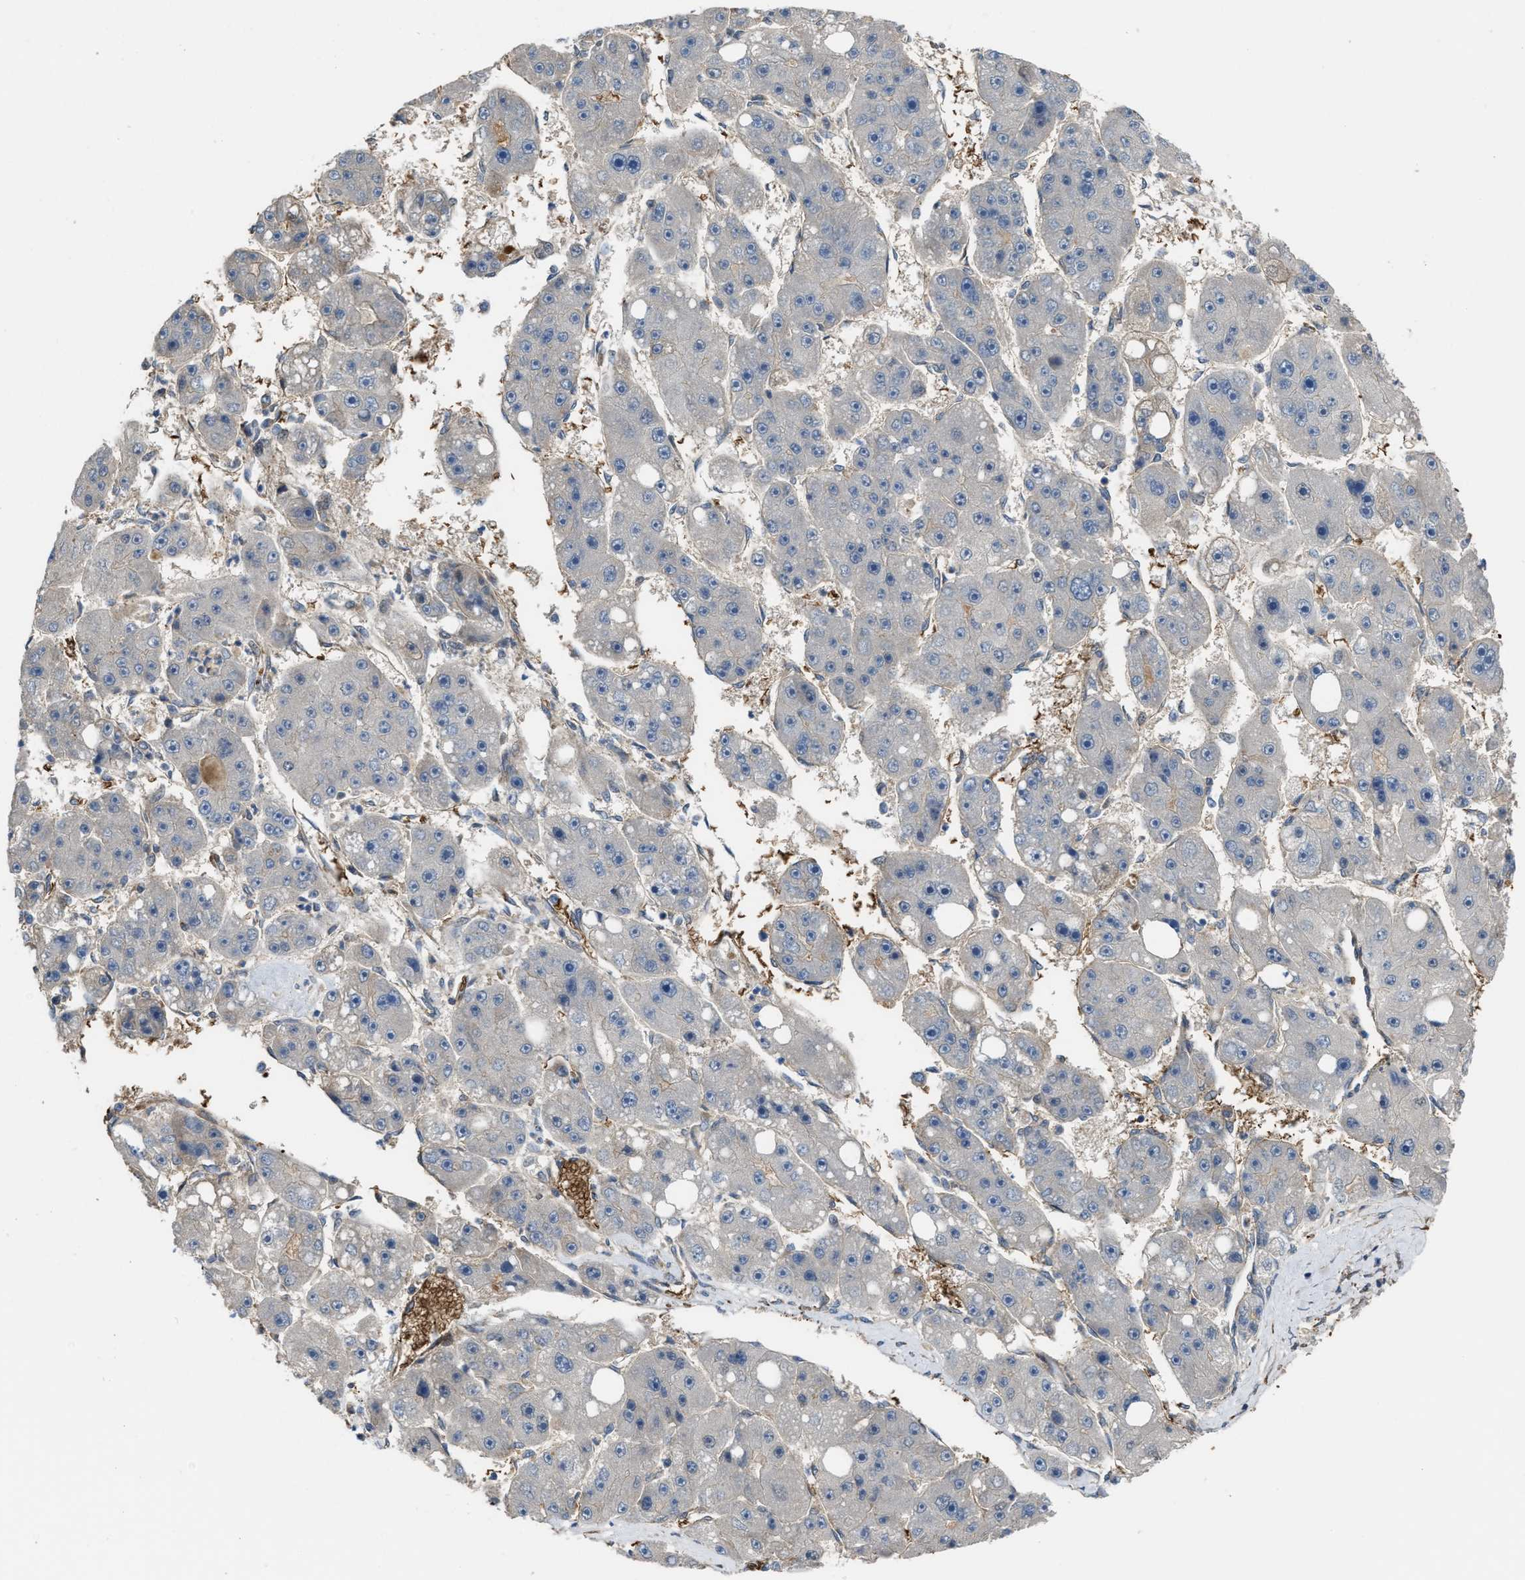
{"staining": {"intensity": "negative", "quantity": "none", "location": "none"}, "tissue": "liver cancer", "cell_type": "Tumor cells", "image_type": "cancer", "snomed": [{"axis": "morphology", "description": "Carcinoma, Hepatocellular, NOS"}, {"axis": "topography", "description": "Liver"}], "caption": "IHC photomicrograph of human liver cancer stained for a protein (brown), which reveals no staining in tumor cells.", "gene": "SELENOM", "patient": {"sex": "female", "age": 61}}